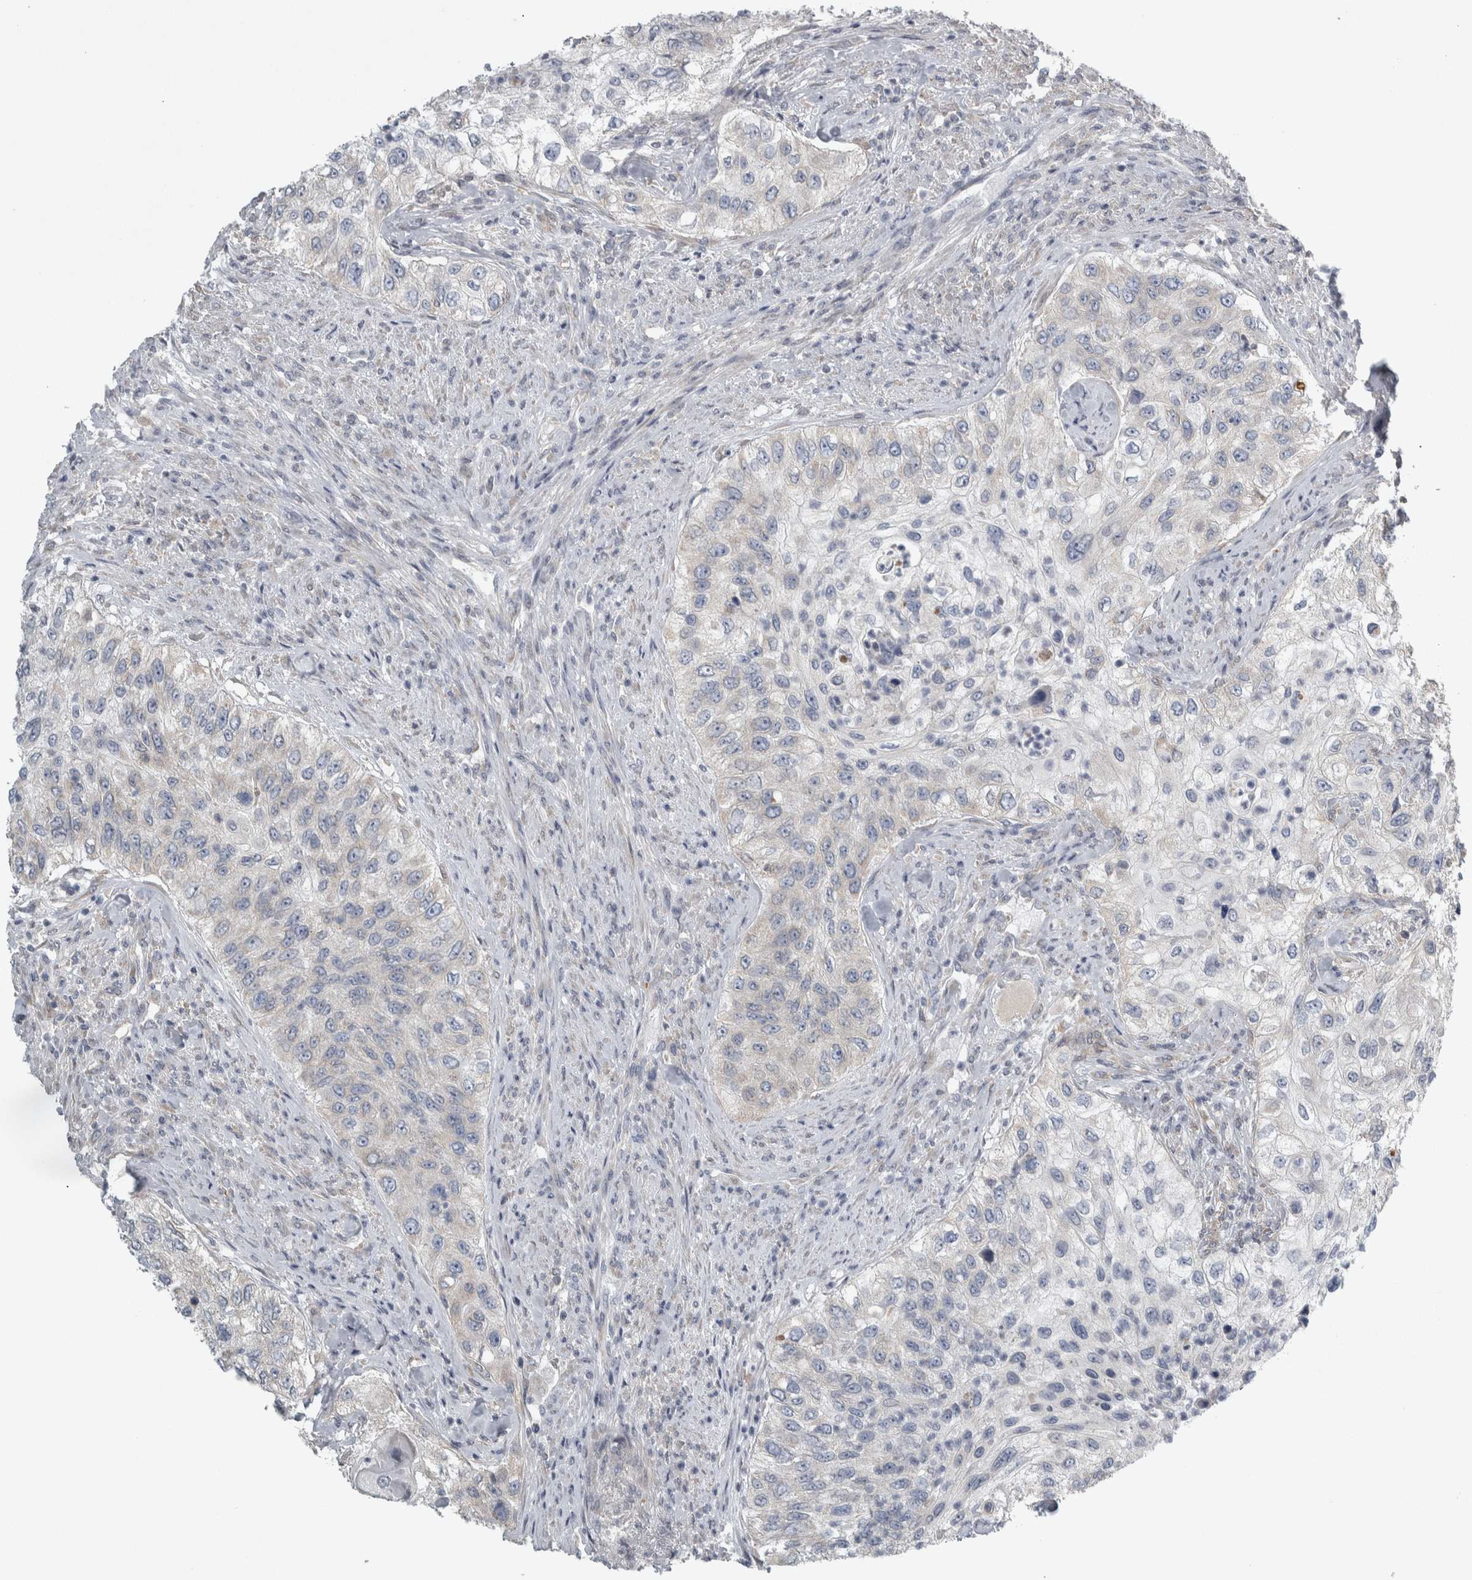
{"staining": {"intensity": "negative", "quantity": "none", "location": "none"}, "tissue": "urothelial cancer", "cell_type": "Tumor cells", "image_type": "cancer", "snomed": [{"axis": "morphology", "description": "Urothelial carcinoma, High grade"}, {"axis": "topography", "description": "Urinary bladder"}], "caption": "A histopathology image of urothelial cancer stained for a protein displays no brown staining in tumor cells.", "gene": "SIGMAR1", "patient": {"sex": "female", "age": 60}}